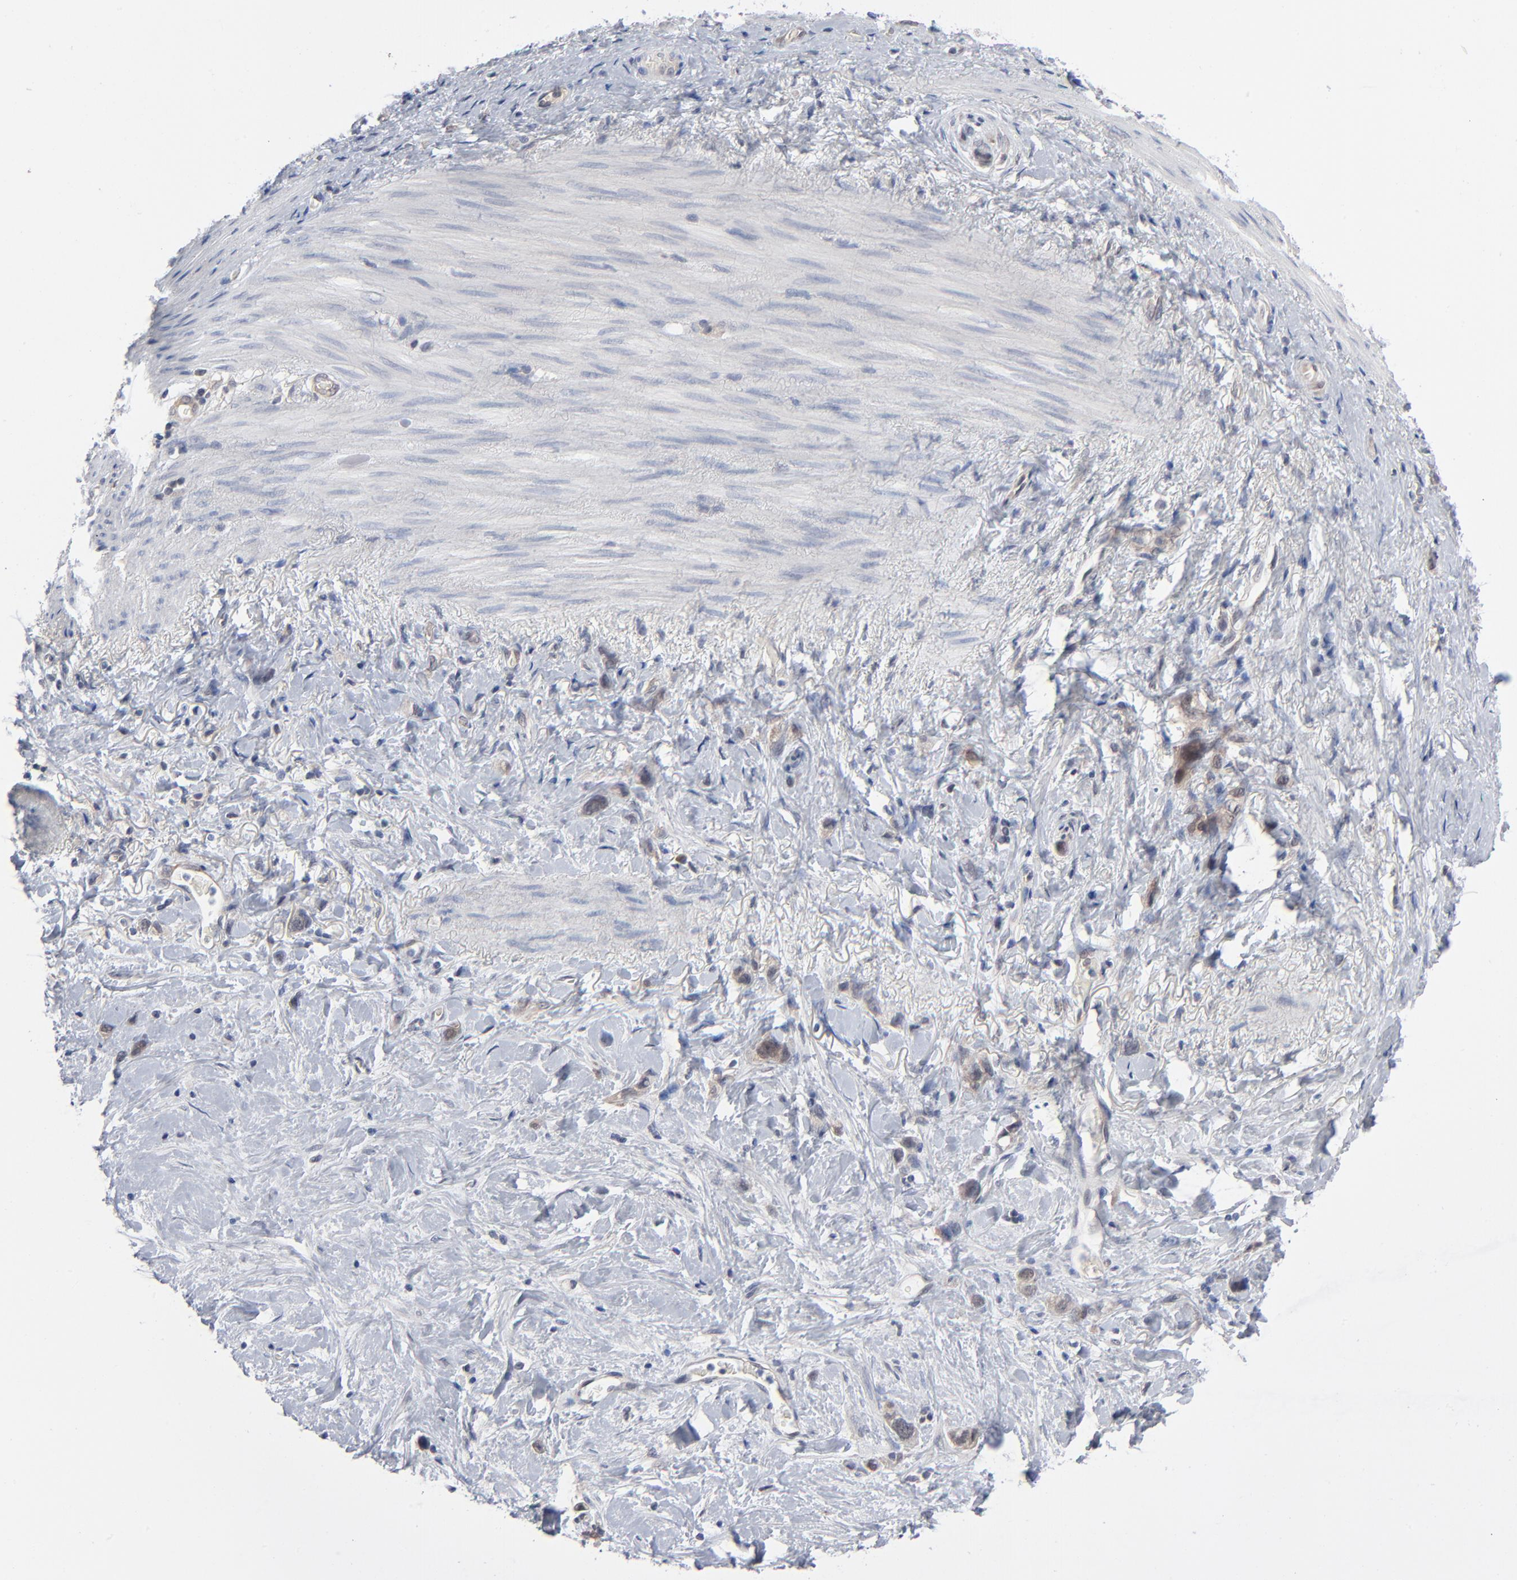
{"staining": {"intensity": "weak", "quantity": ">75%", "location": "cytoplasmic/membranous"}, "tissue": "stomach cancer", "cell_type": "Tumor cells", "image_type": "cancer", "snomed": [{"axis": "morphology", "description": "Normal tissue, NOS"}, {"axis": "morphology", "description": "Adenocarcinoma, NOS"}, {"axis": "morphology", "description": "Adenocarcinoma, High grade"}, {"axis": "topography", "description": "Stomach, upper"}, {"axis": "topography", "description": "Stomach"}], "caption": "About >75% of tumor cells in human stomach cancer show weak cytoplasmic/membranous protein expression as visualized by brown immunohistochemical staining.", "gene": "RPS6KB1", "patient": {"sex": "female", "age": 65}}